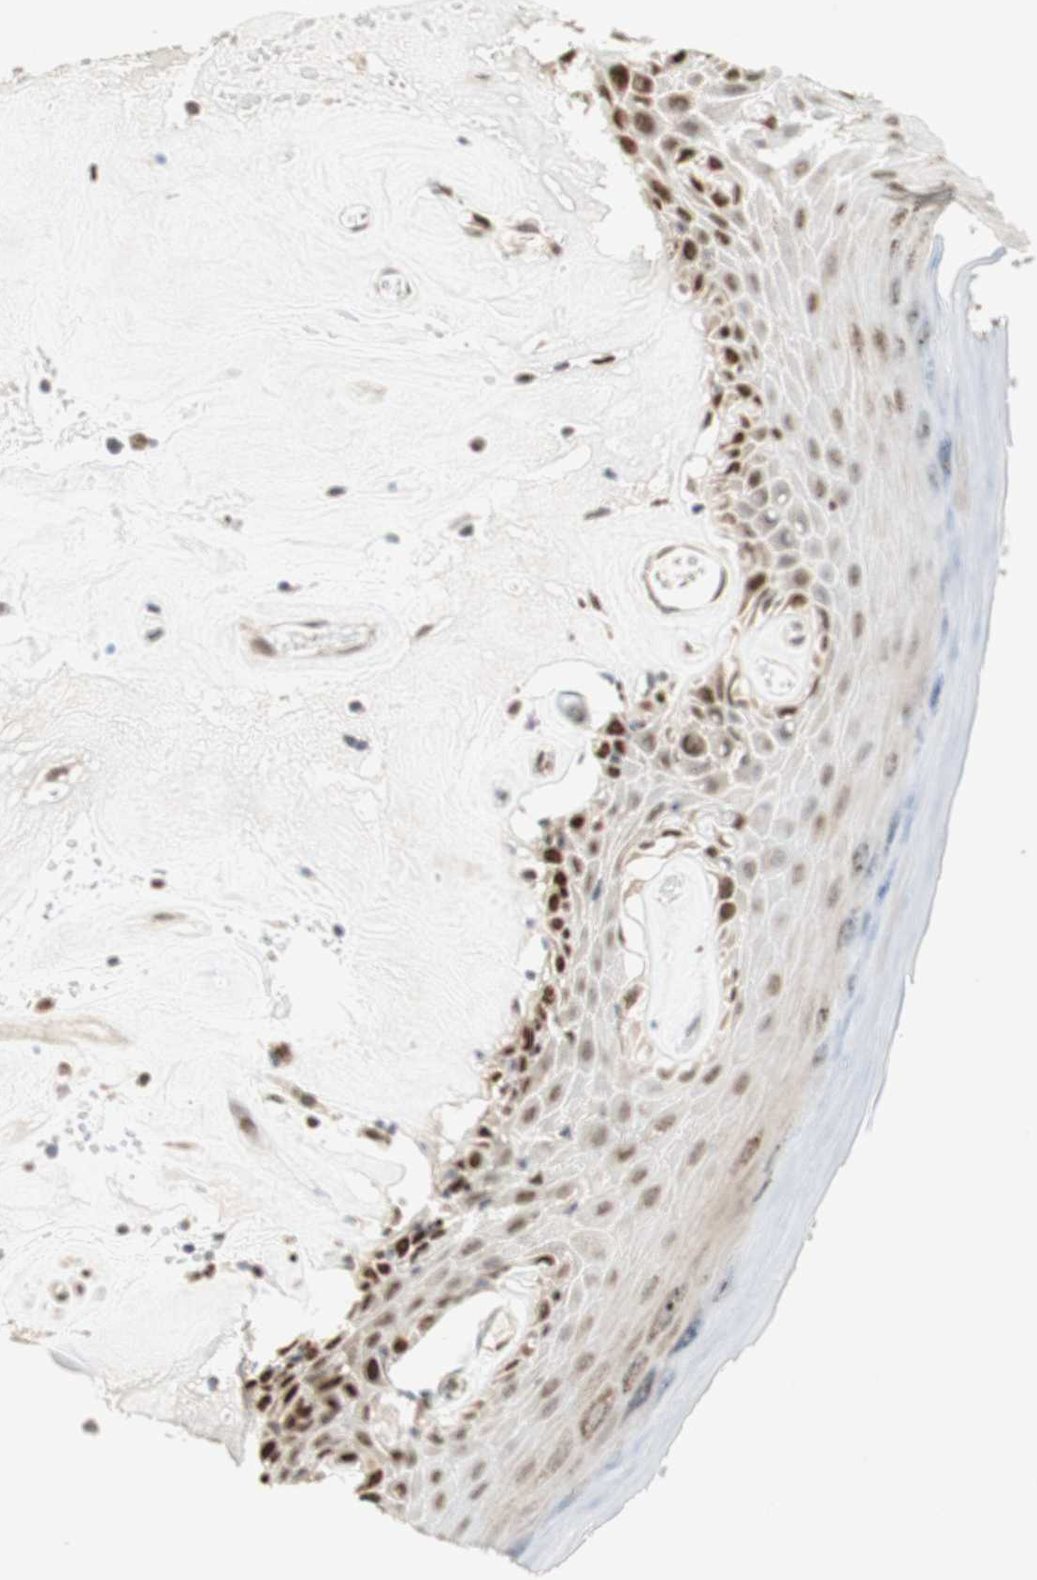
{"staining": {"intensity": "moderate", "quantity": "25%-75%", "location": "nuclear"}, "tissue": "skin", "cell_type": "Epidermal cells", "image_type": "normal", "snomed": [{"axis": "morphology", "description": "Normal tissue, NOS"}, {"axis": "morphology", "description": "Inflammation, NOS"}, {"axis": "topography", "description": "Vulva"}], "caption": "A medium amount of moderate nuclear expression is identified in approximately 25%-75% of epidermal cells in benign skin.", "gene": "DNMT3A", "patient": {"sex": "female", "age": 84}}